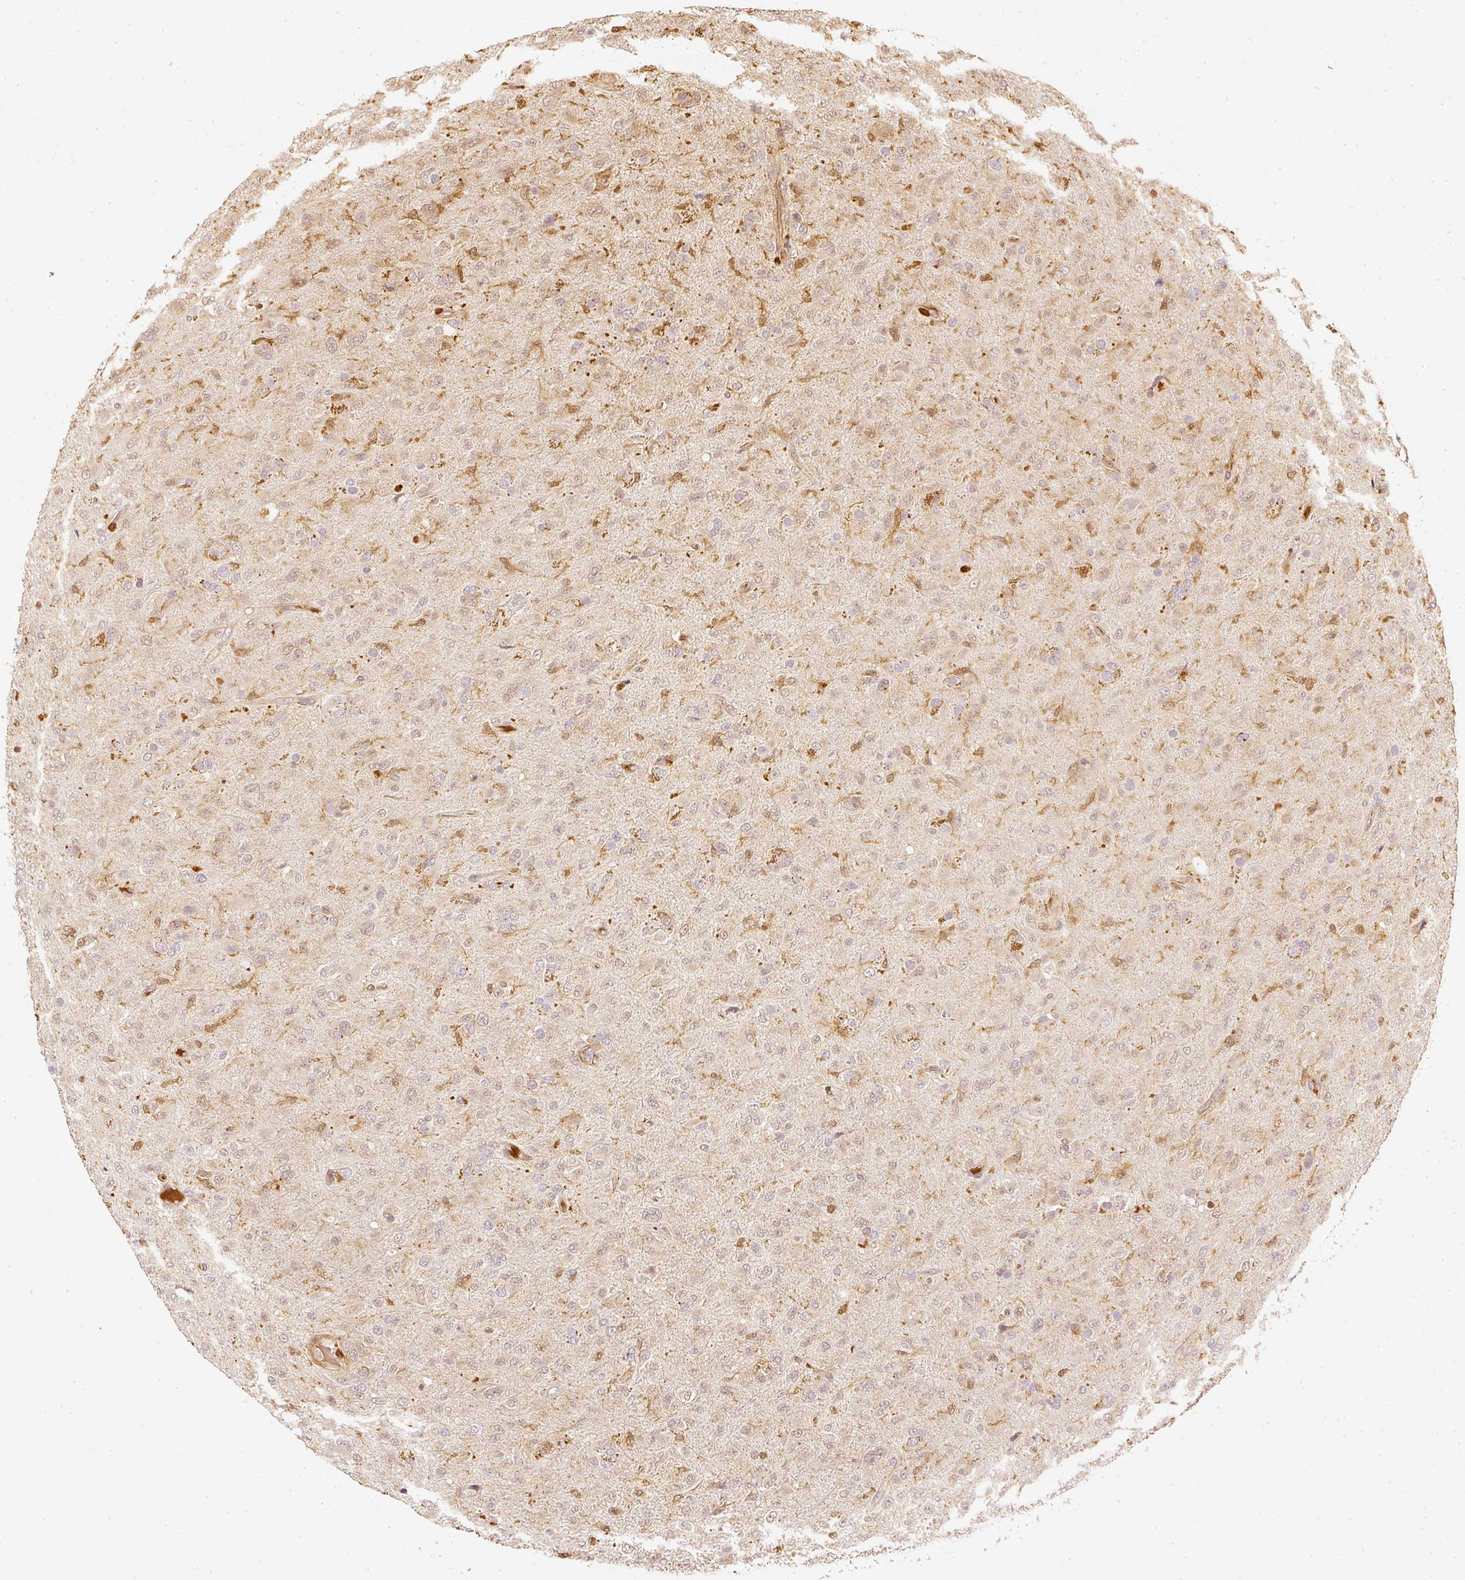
{"staining": {"intensity": "negative", "quantity": "none", "location": "none"}, "tissue": "glioma", "cell_type": "Tumor cells", "image_type": "cancer", "snomed": [{"axis": "morphology", "description": "Glioma, malignant, Low grade"}, {"axis": "topography", "description": "Brain"}], "caption": "Glioma stained for a protein using immunohistochemistry exhibits no positivity tumor cells.", "gene": "PFN1", "patient": {"sex": "male", "age": 65}}